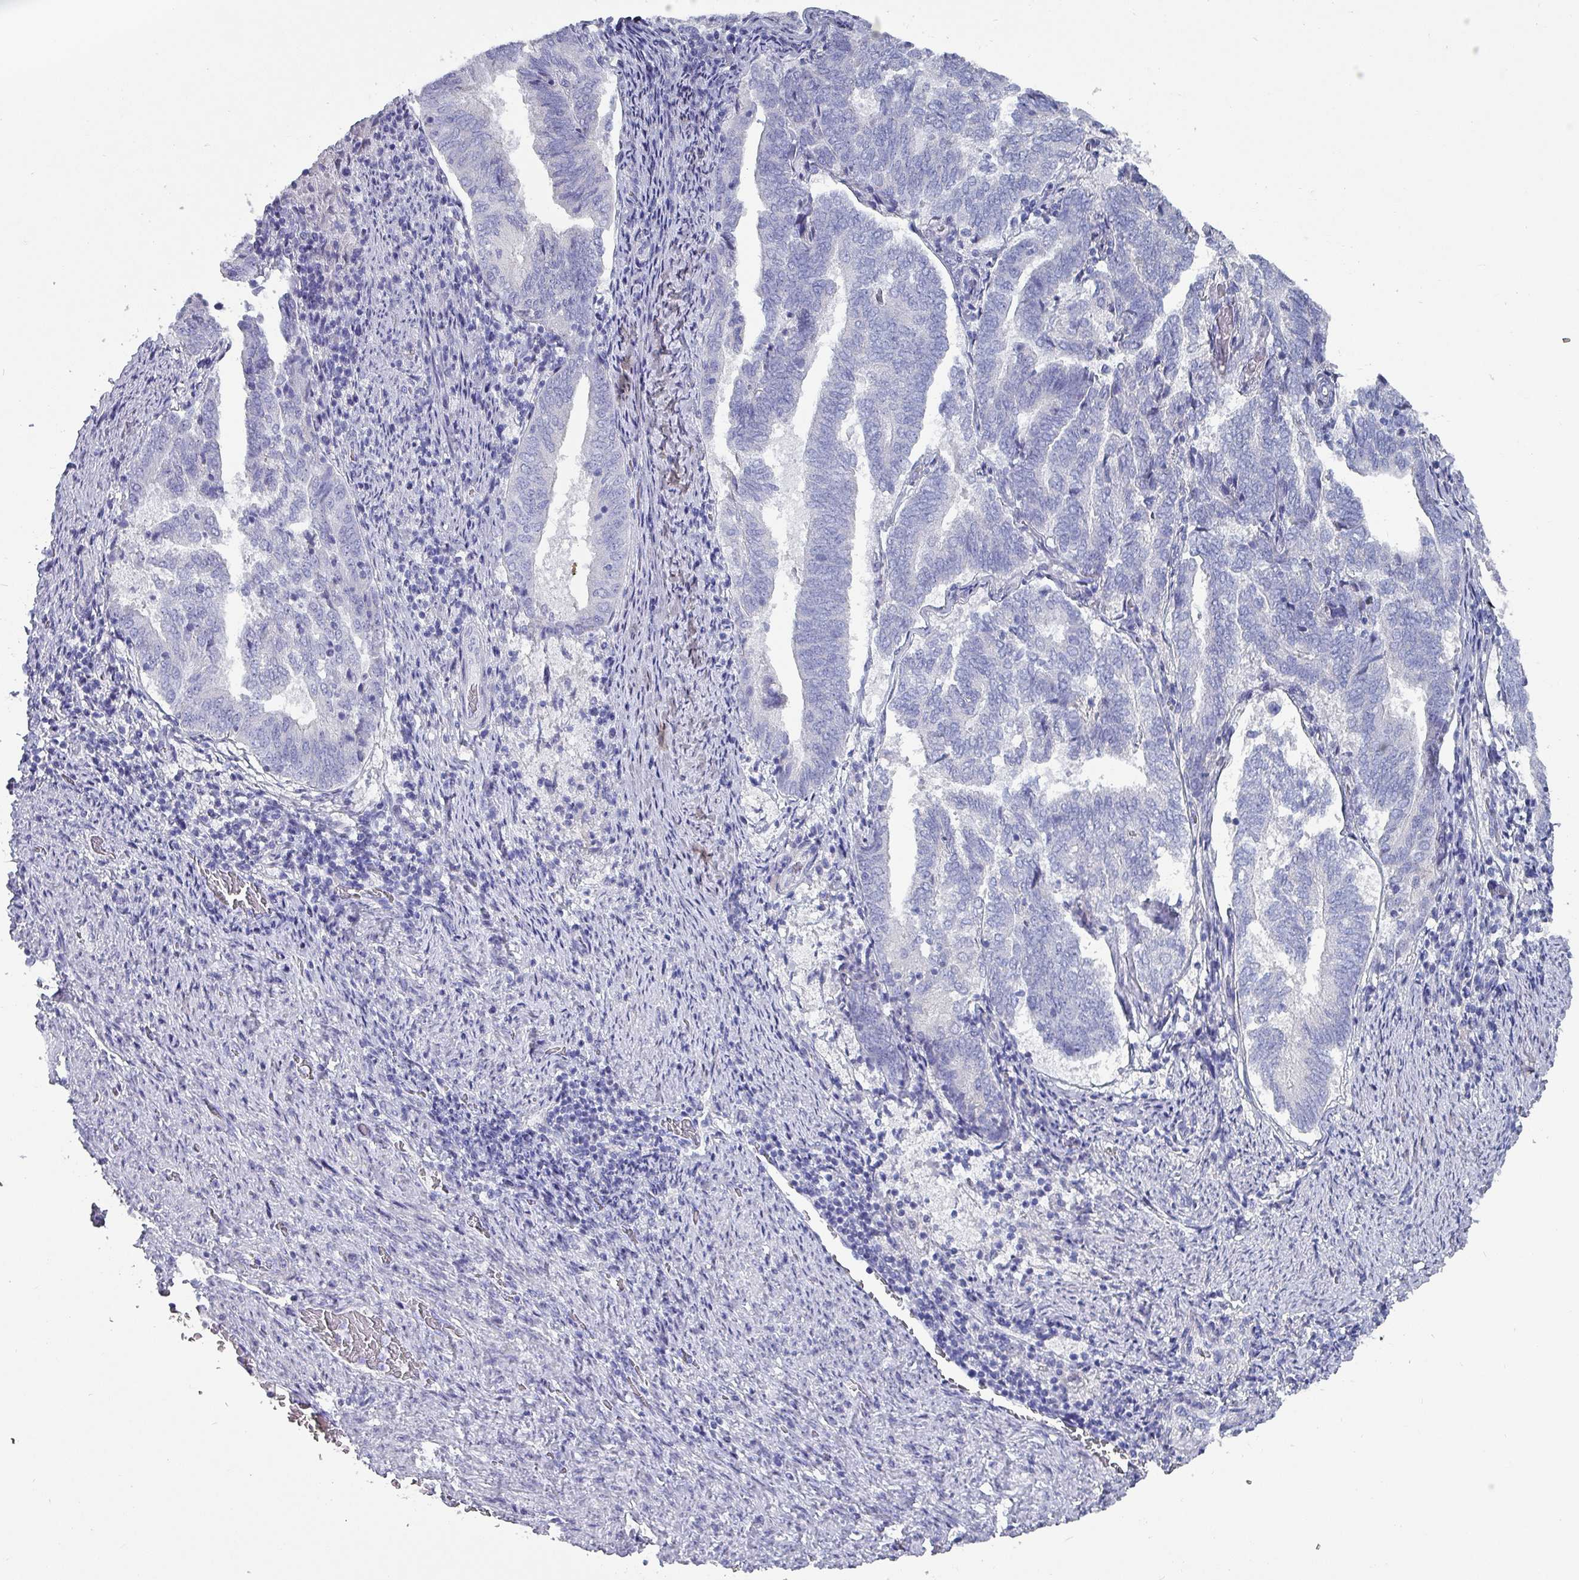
{"staining": {"intensity": "negative", "quantity": "none", "location": "none"}, "tissue": "endometrial cancer", "cell_type": "Tumor cells", "image_type": "cancer", "snomed": [{"axis": "morphology", "description": "Adenocarcinoma, NOS"}, {"axis": "topography", "description": "Endometrium"}], "caption": "A high-resolution micrograph shows immunohistochemistry staining of endometrial cancer (adenocarcinoma), which exhibits no significant expression in tumor cells.", "gene": "INS-IGF2", "patient": {"sex": "female", "age": 80}}